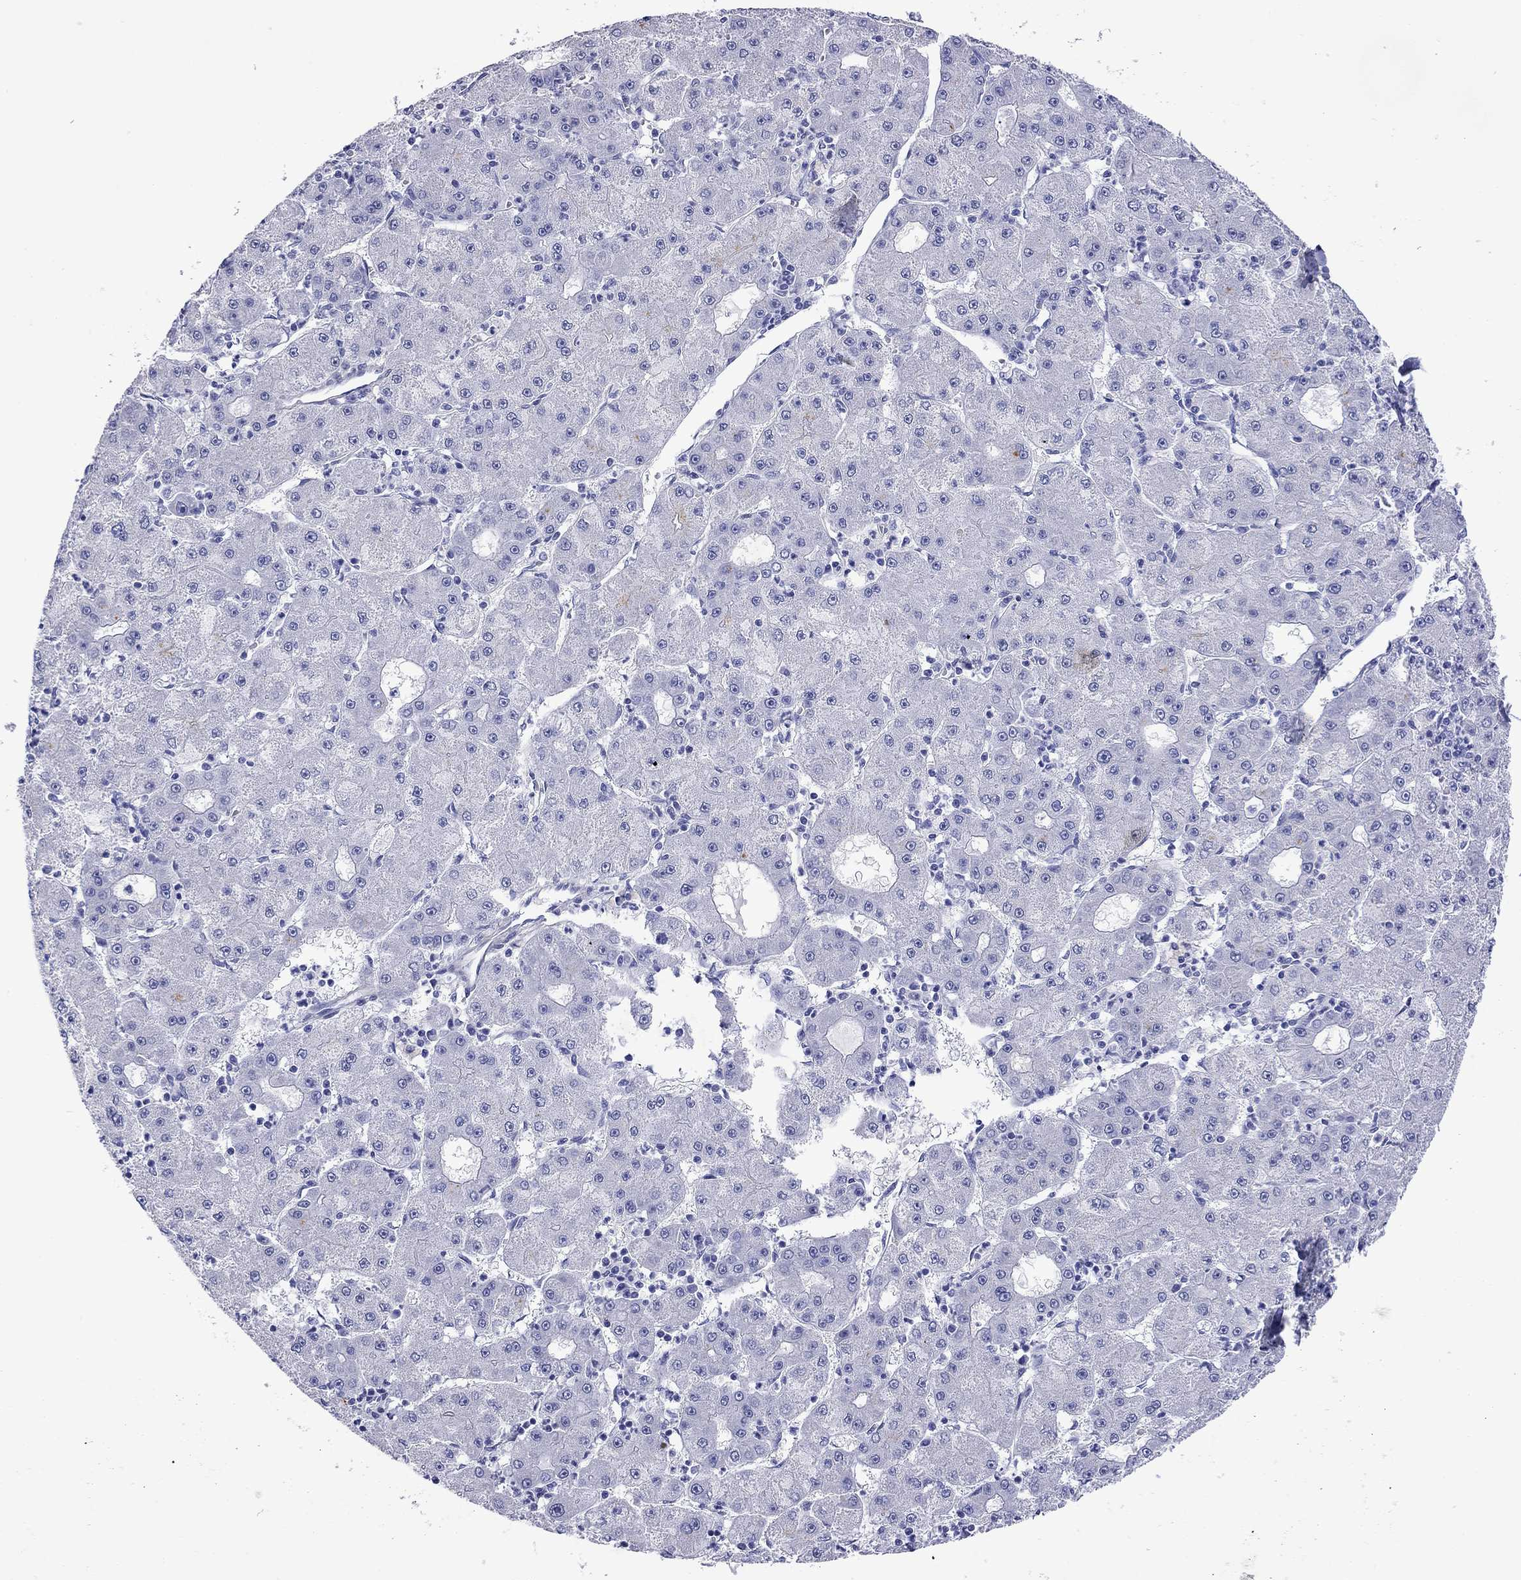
{"staining": {"intensity": "negative", "quantity": "none", "location": "none"}, "tissue": "liver cancer", "cell_type": "Tumor cells", "image_type": "cancer", "snomed": [{"axis": "morphology", "description": "Carcinoma, Hepatocellular, NOS"}, {"axis": "topography", "description": "Liver"}], "caption": "Immunohistochemical staining of human liver cancer (hepatocellular carcinoma) shows no significant staining in tumor cells.", "gene": "KIAA2012", "patient": {"sex": "male", "age": 73}}